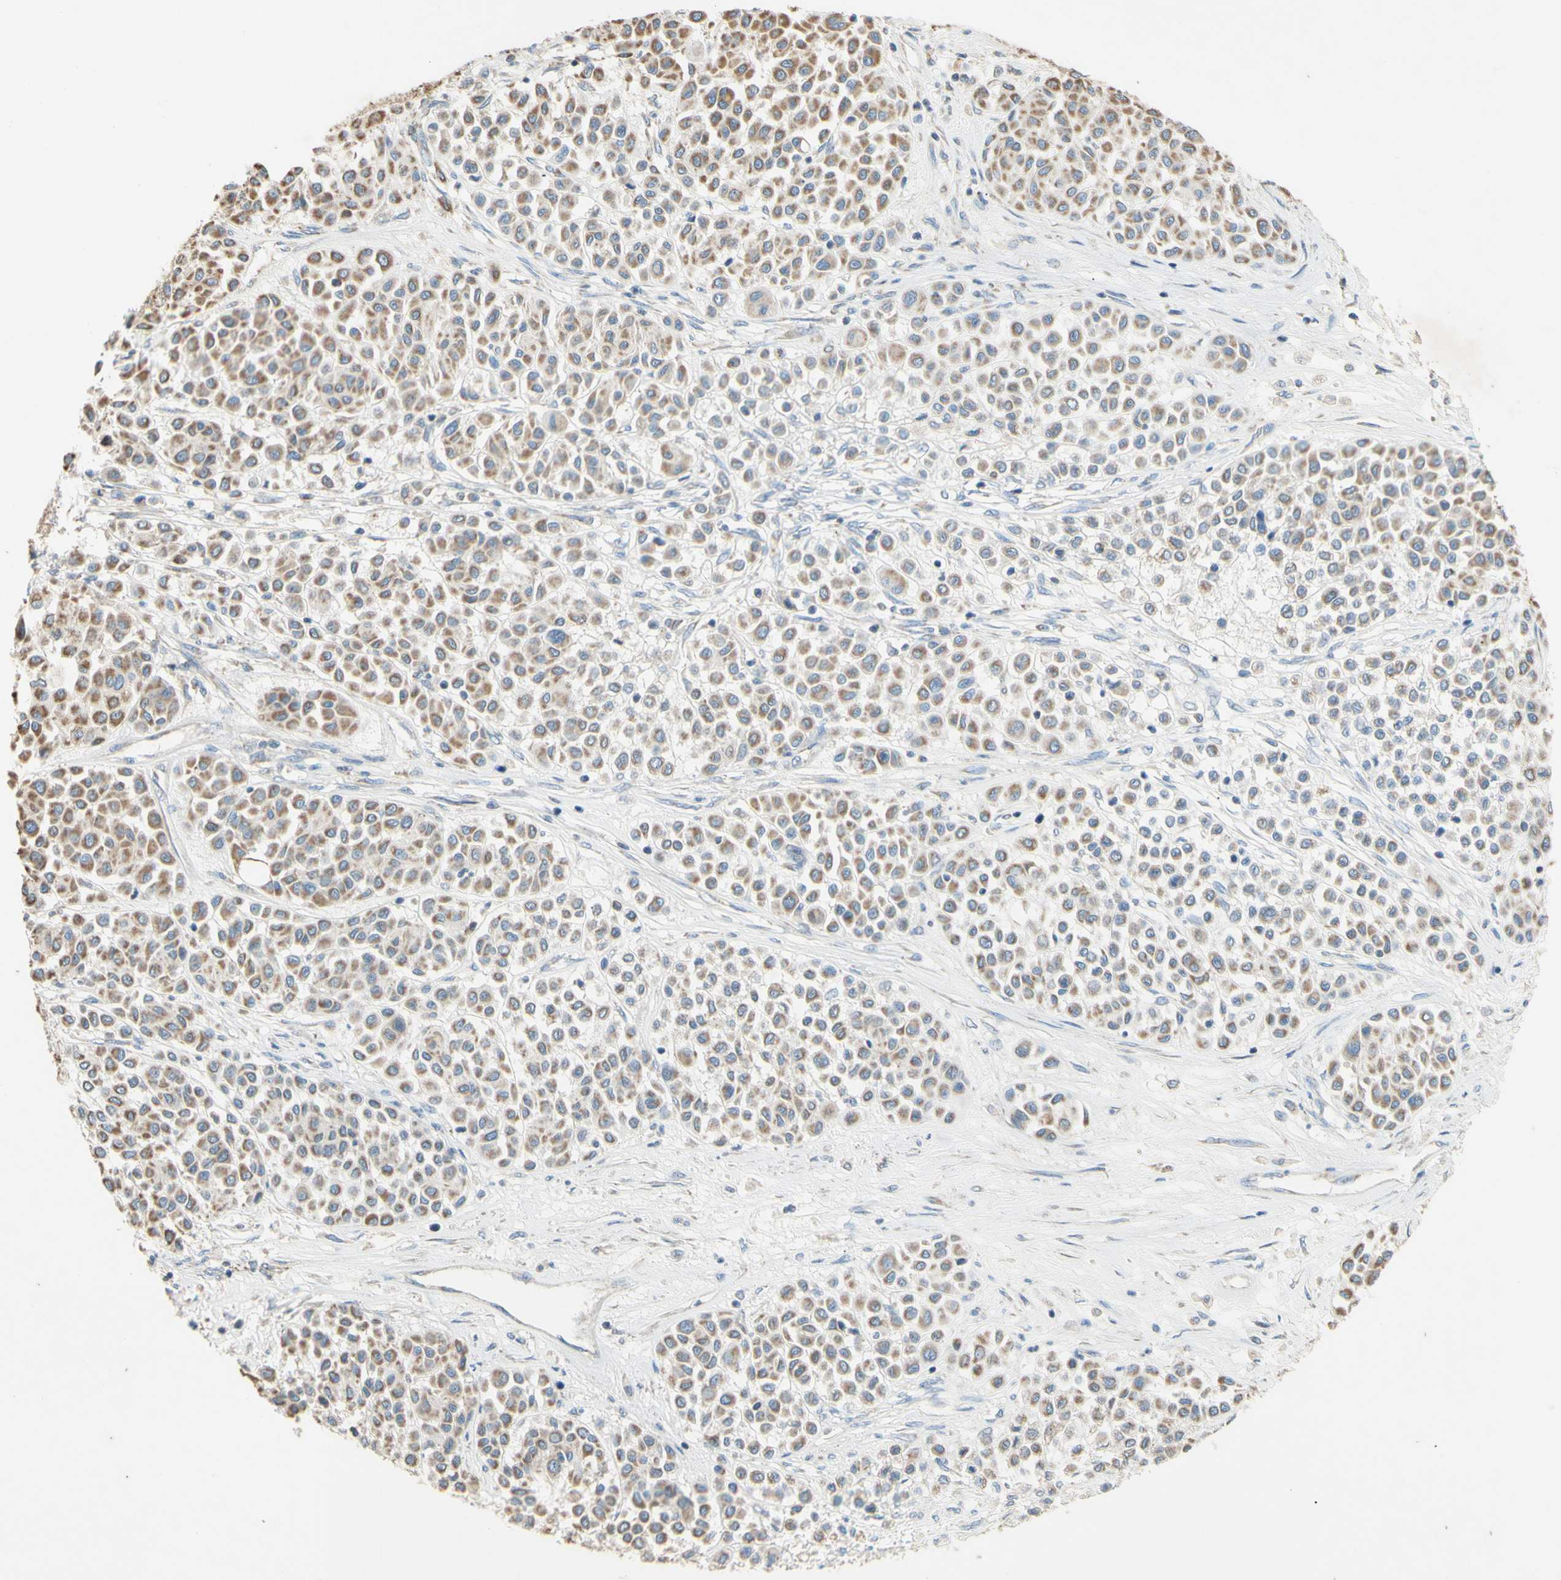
{"staining": {"intensity": "moderate", "quantity": ">75%", "location": "cytoplasmic/membranous"}, "tissue": "melanoma", "cell_type": "Tumor cells", "image_type": "cancer", "snomed": [{"axis": "morphology", "description": "Malignant melanoma, Metastatic site"}, {"axis": "topography", "description": "Soft tissue"}], "caption": "Protein staining by IHC shows moderate cytoplasmic/membranous positivity in about >75% of tumor cells in melanoma. (DAB IHC with brightfield microscopy, high magnification).", "gene": "PTGIS", "patient": {"sex": "male", "age": 41}}